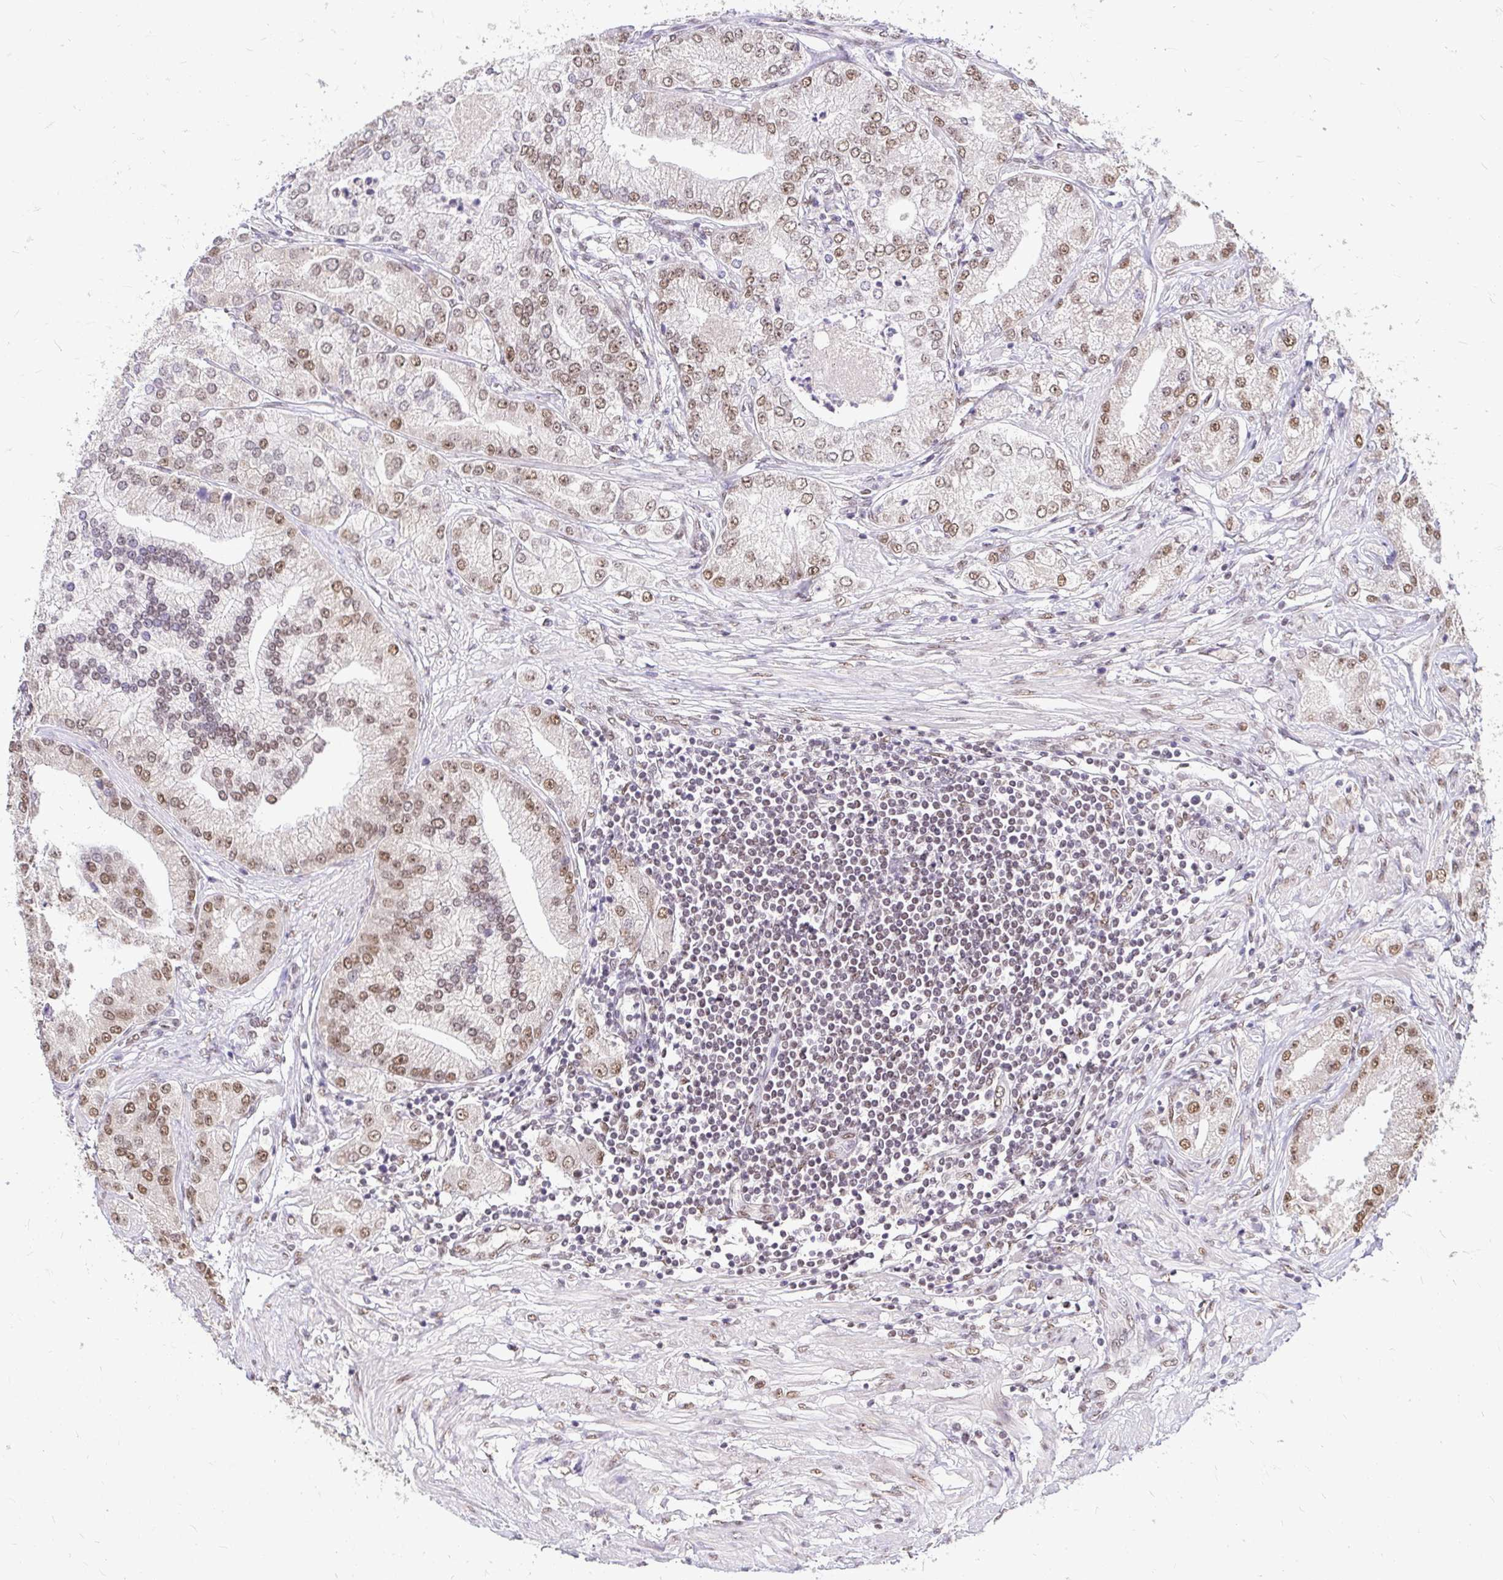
{"staining": {"intensity": "moderate", "quantity": ">75%", "location": "nuclear"}, "tissue": "prostate cancer", "cell_type": "Tumor cells", "image_type": "cancer", "snomed": [{"axis": "morphology", "description": "Adenocarcinoma, High grade"}, {"axis": "topography", "description": "Prostate"}], "caption": "High-magnification brightfield microscopy of prostate cancer stained with DAB (brown) and counterstained with hematoxylin (blue). tumor cells exhibit moderate nuclear staining is appreciated in approximately>75% of cells.", "gene": "RIMS4", "patient": {"sex": "male", "age": 61}}